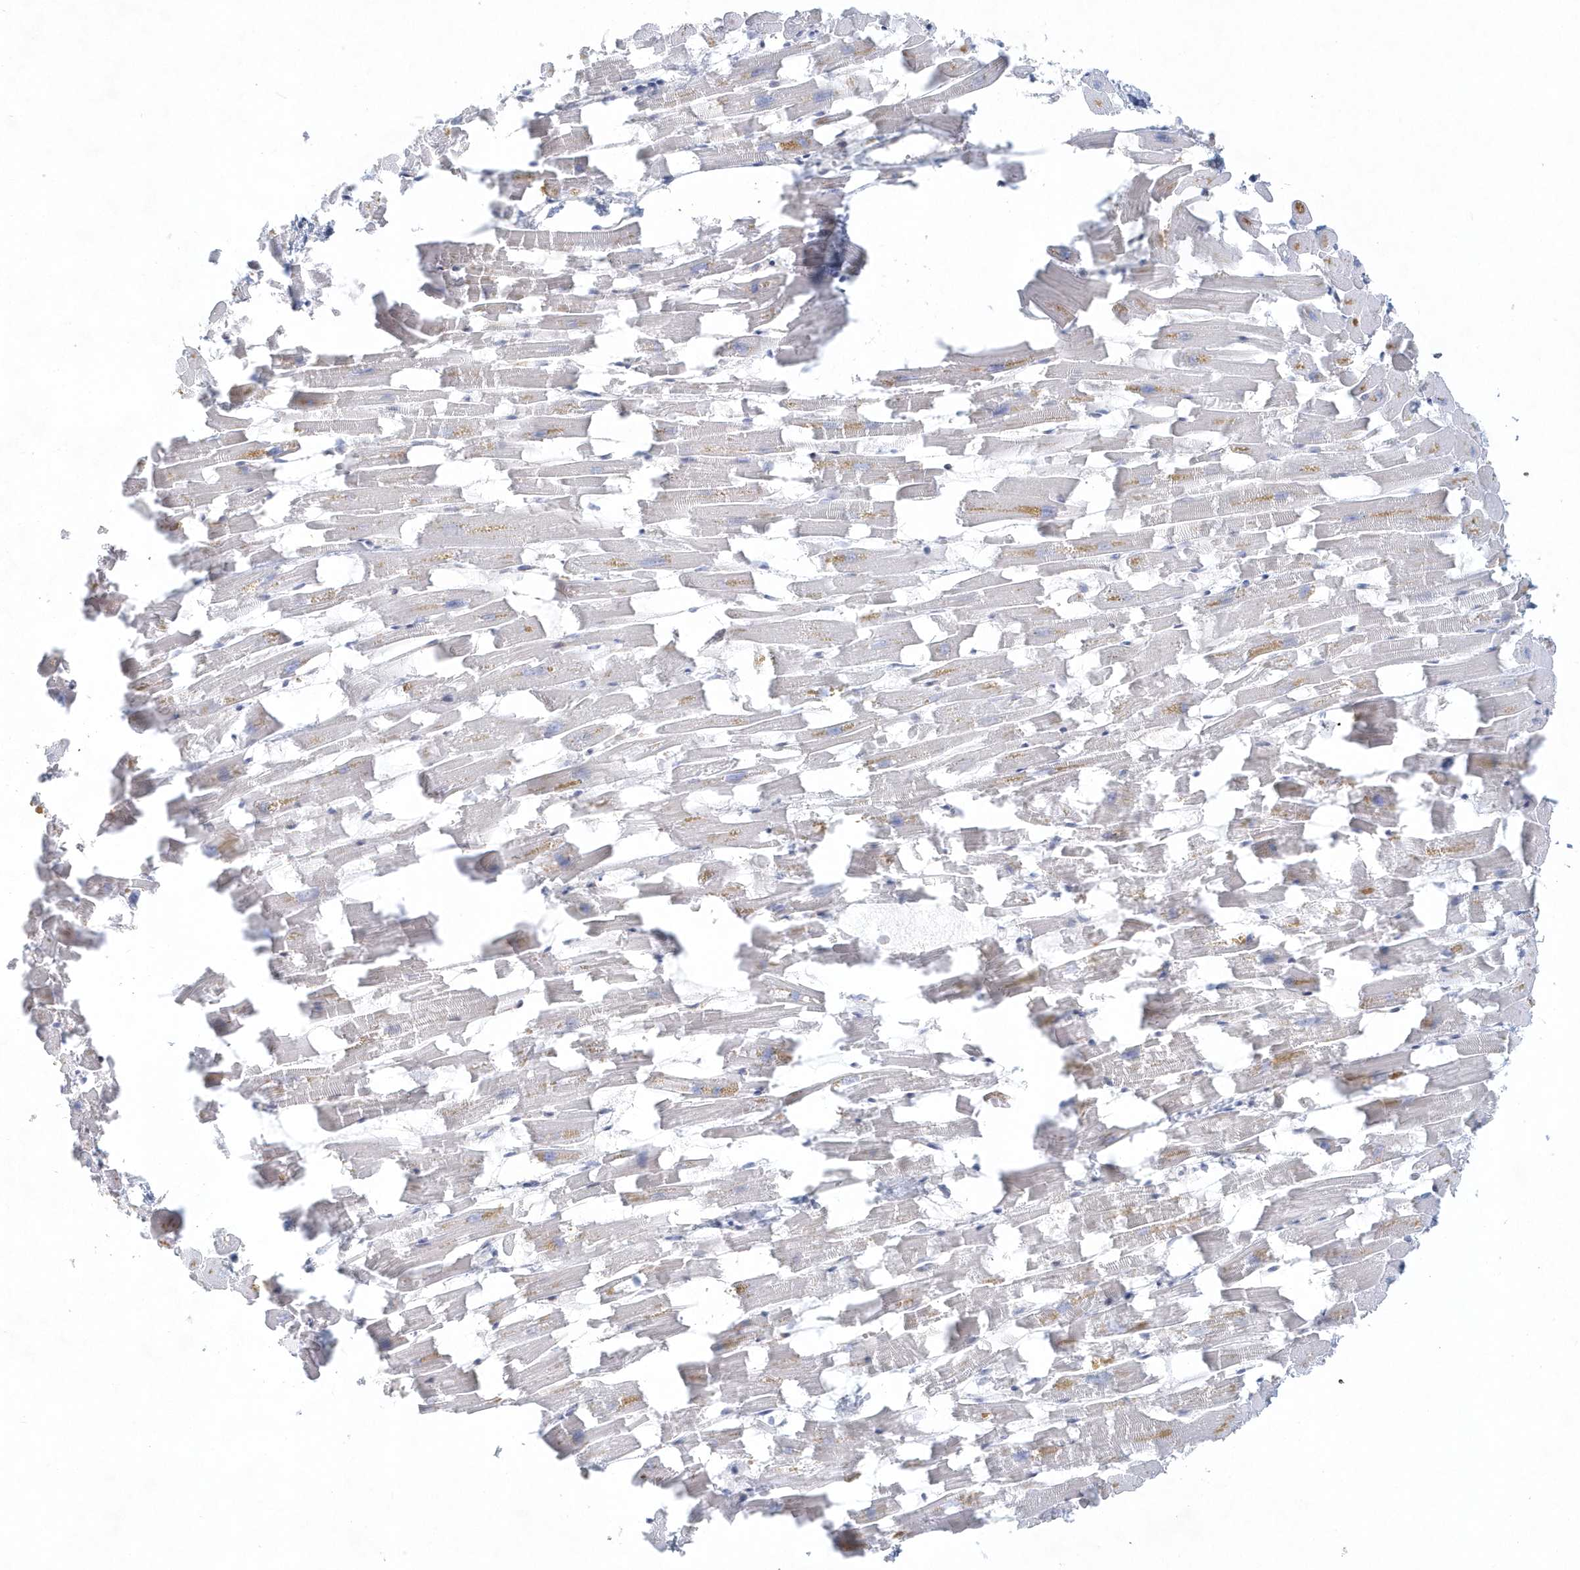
{"staining": {"intensity": "weak", "quantity": "<25%", "location": "cytoplasmic/membranous"}, "tissue": "heart muscle", "cell_type": "Cardiomyocytes", "image_type": "normal", "snomed": [{"axis": "morphology", "description": "Normal tissue, NOS"}, {"axis": "topography", "description": "Heart"}], "caption": "Photomicrograph shows no protein positivity in cardiomyocytes of unremarkable heart muscle. (DAB immunohistochemistry (IHC) with hematoxylin counter stain).", "gene": "DNAH1", "patient": {"sex": "female", "age": 64}}